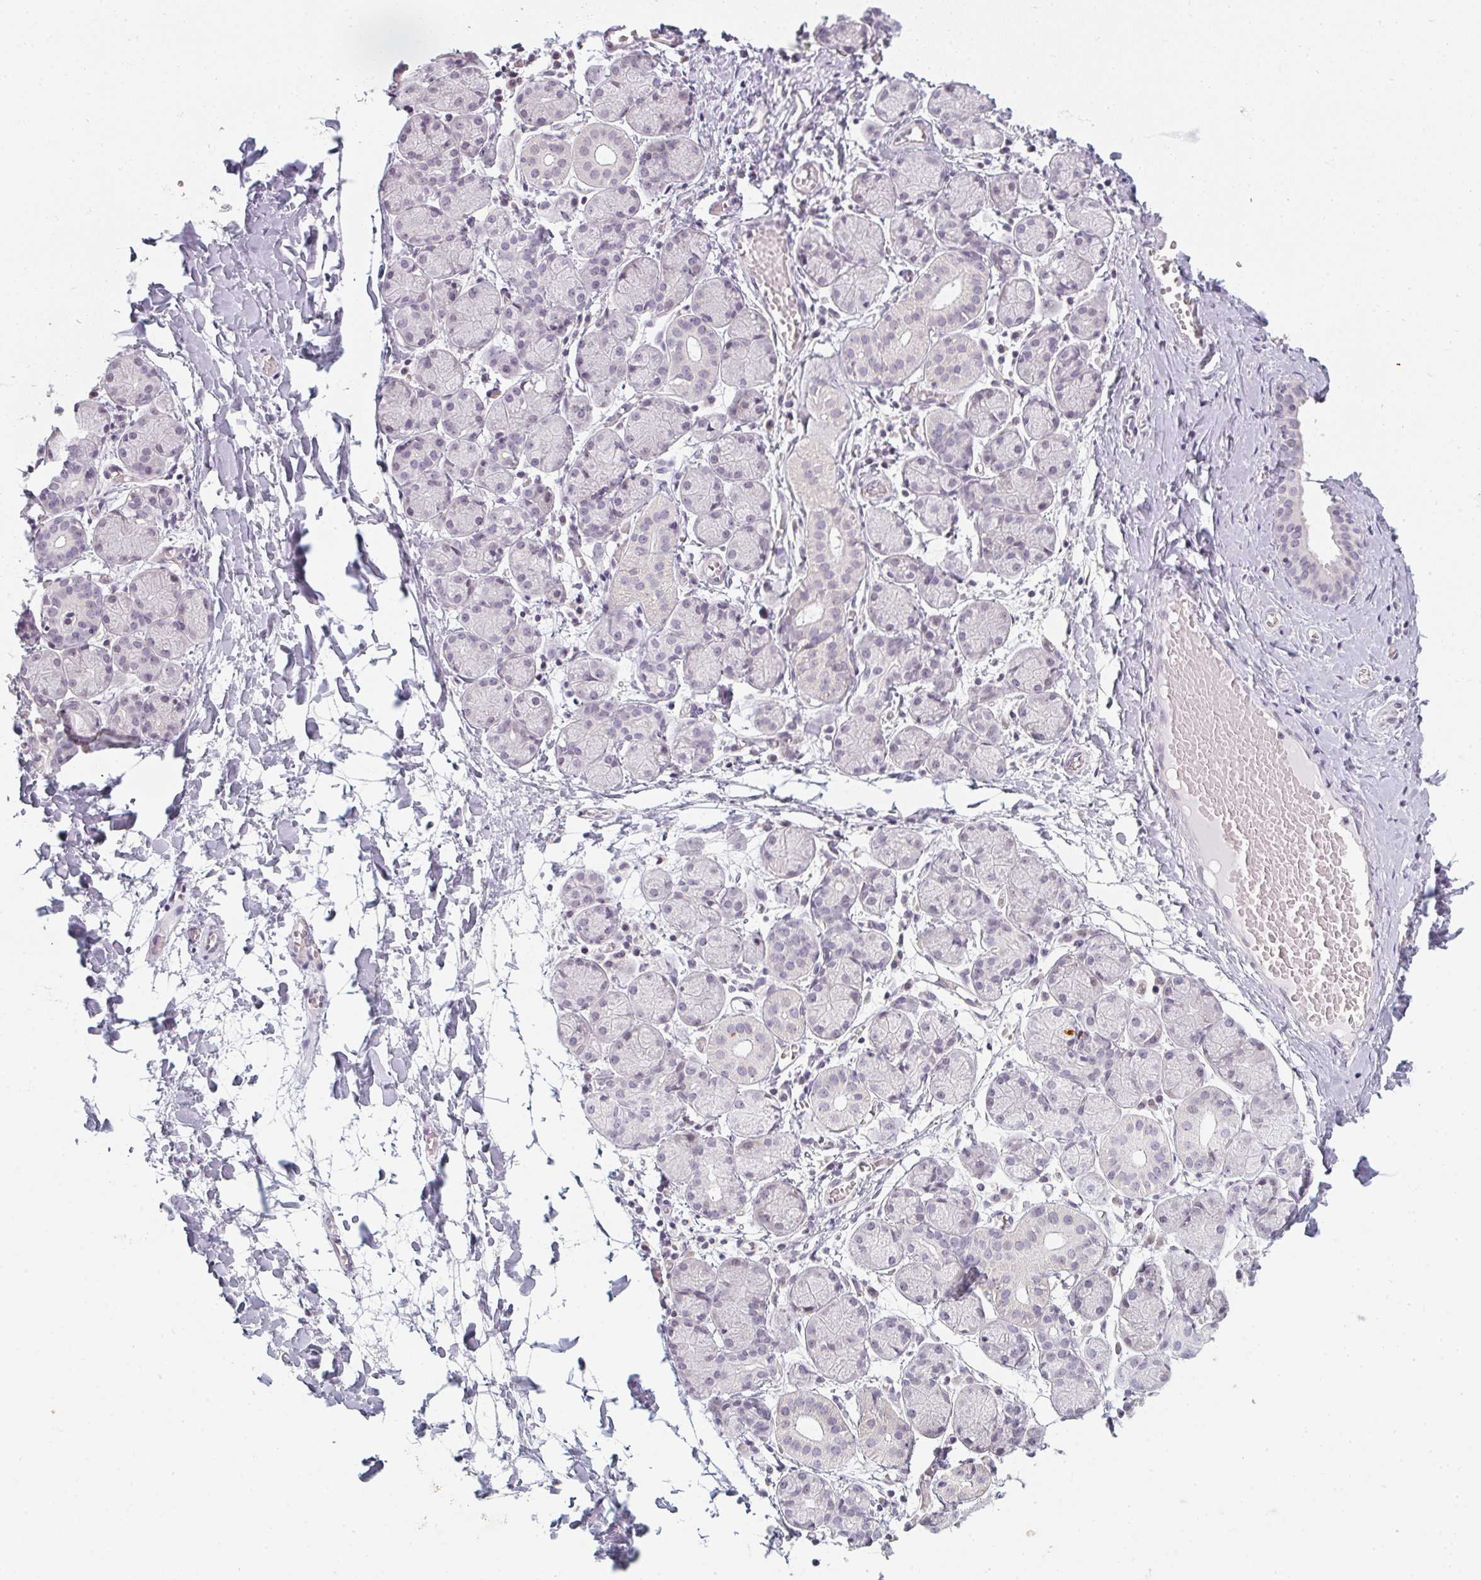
{"staining": {"intensity": "negative", "quantity": "none", "location": "none"}, "tissue": "salivary gland", "cell_type": "Glandular cells", "image_type": "normal", "snomed": [{"axis": "morphology", "description": "Normal tissue, NOS"}, {"axis": "topography", "description": "Salivary gland"}], "caption": "A high-resolution photomicrograph shows immunohistochemistry staining of unremarkable salivary gland, which demonstrates no significant expression in glandular cells. Nuclei are stained in blue.", "gene": "RBBP6", "patient": {"sex": "female", "age": 24}}